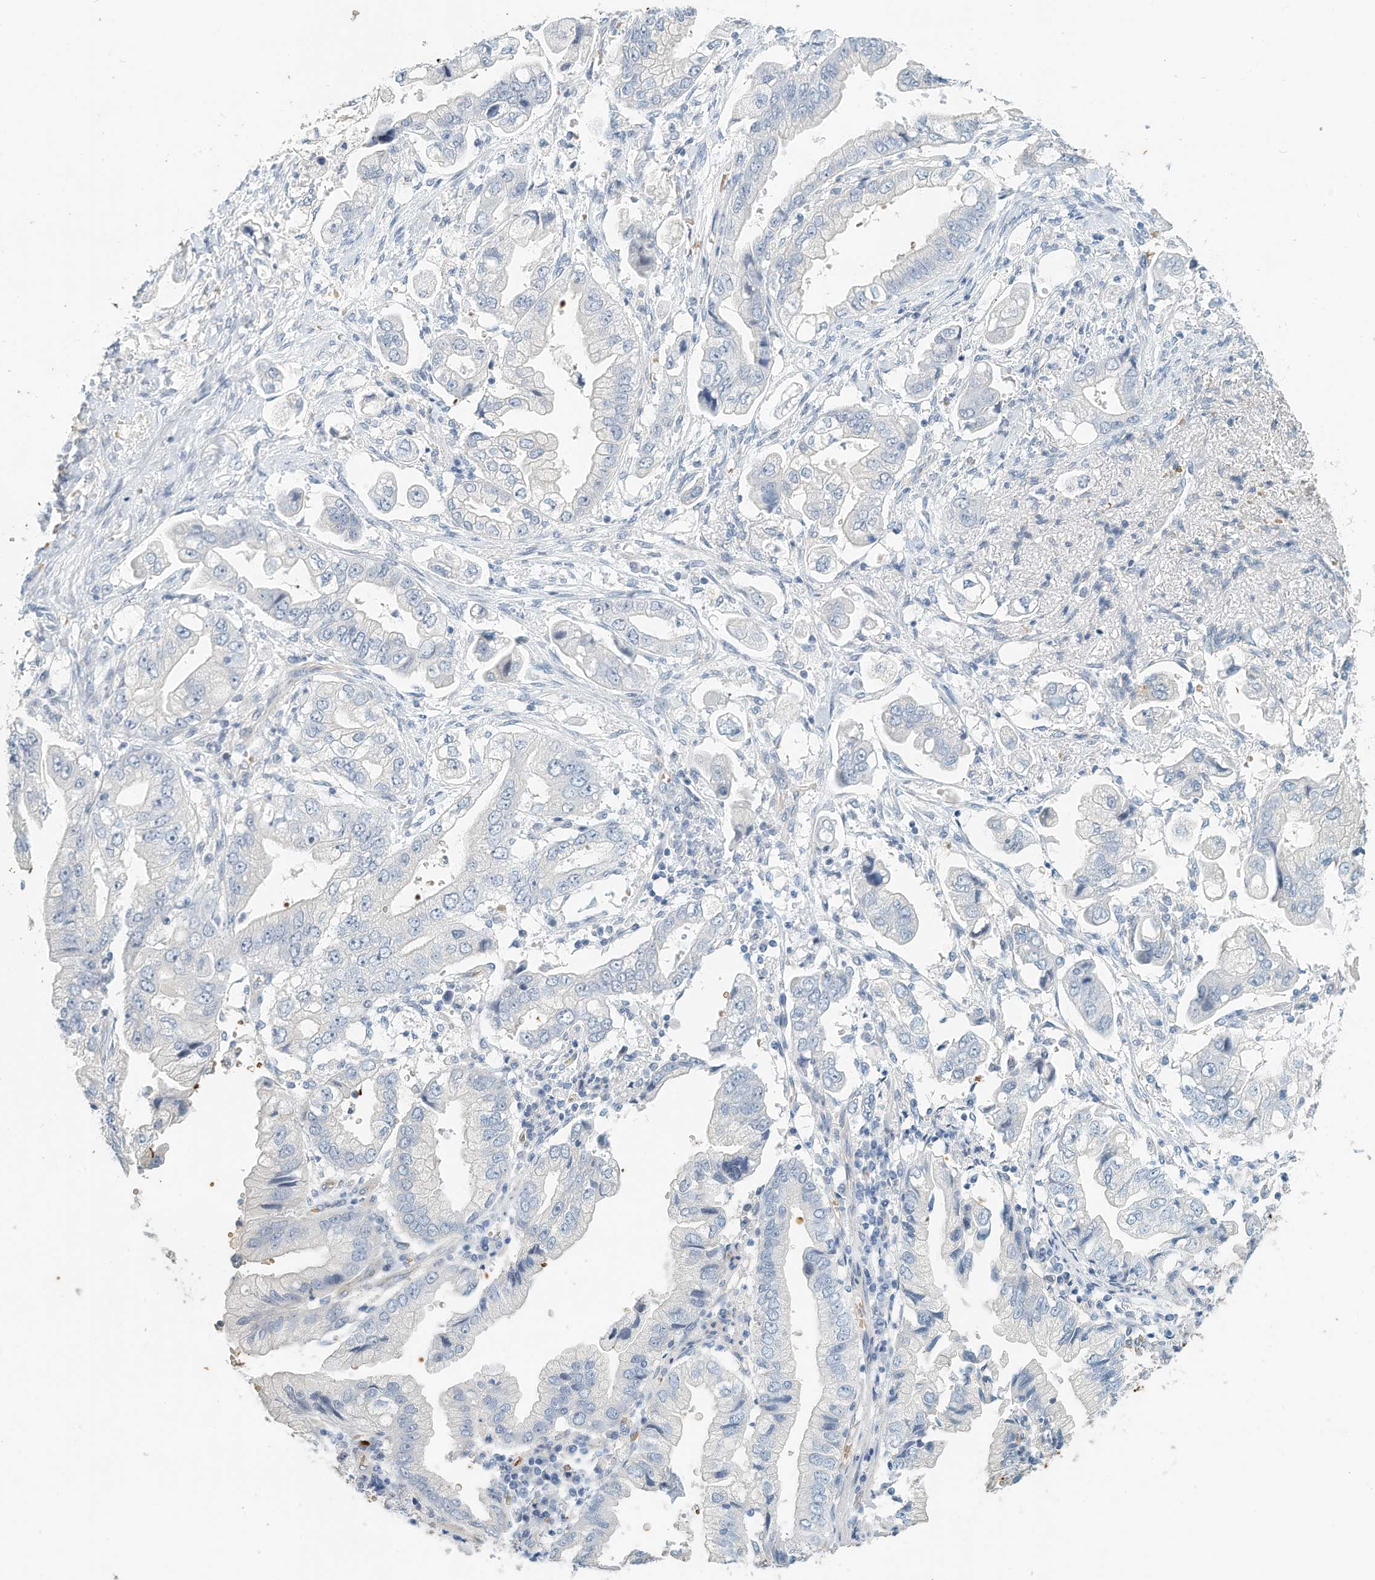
{"staining": {"intensity": "negative", "quantity": "none", "location": "none"}, "tissue": "stomach cancer", "cell_type": "Tumor cells", "image_type": "cancer", "snomed": [{"axis": "morphology", "description": "Adenocarcinoma, NOS"}, {"axis": "topography", "description": "Stomach"}], "caption": "High magnification brightfield microscopy of stomach cancer (adenocarcinoma) stained with DAB (brown) and counterstained with hematoxylin (blue): tumor cells show no significant positivity. (Immunohistochemistry (ihc), brightfield microscopy, high magnification).", "gene": "RCAN3", "patient": {"sex": "male", "age": 62}}